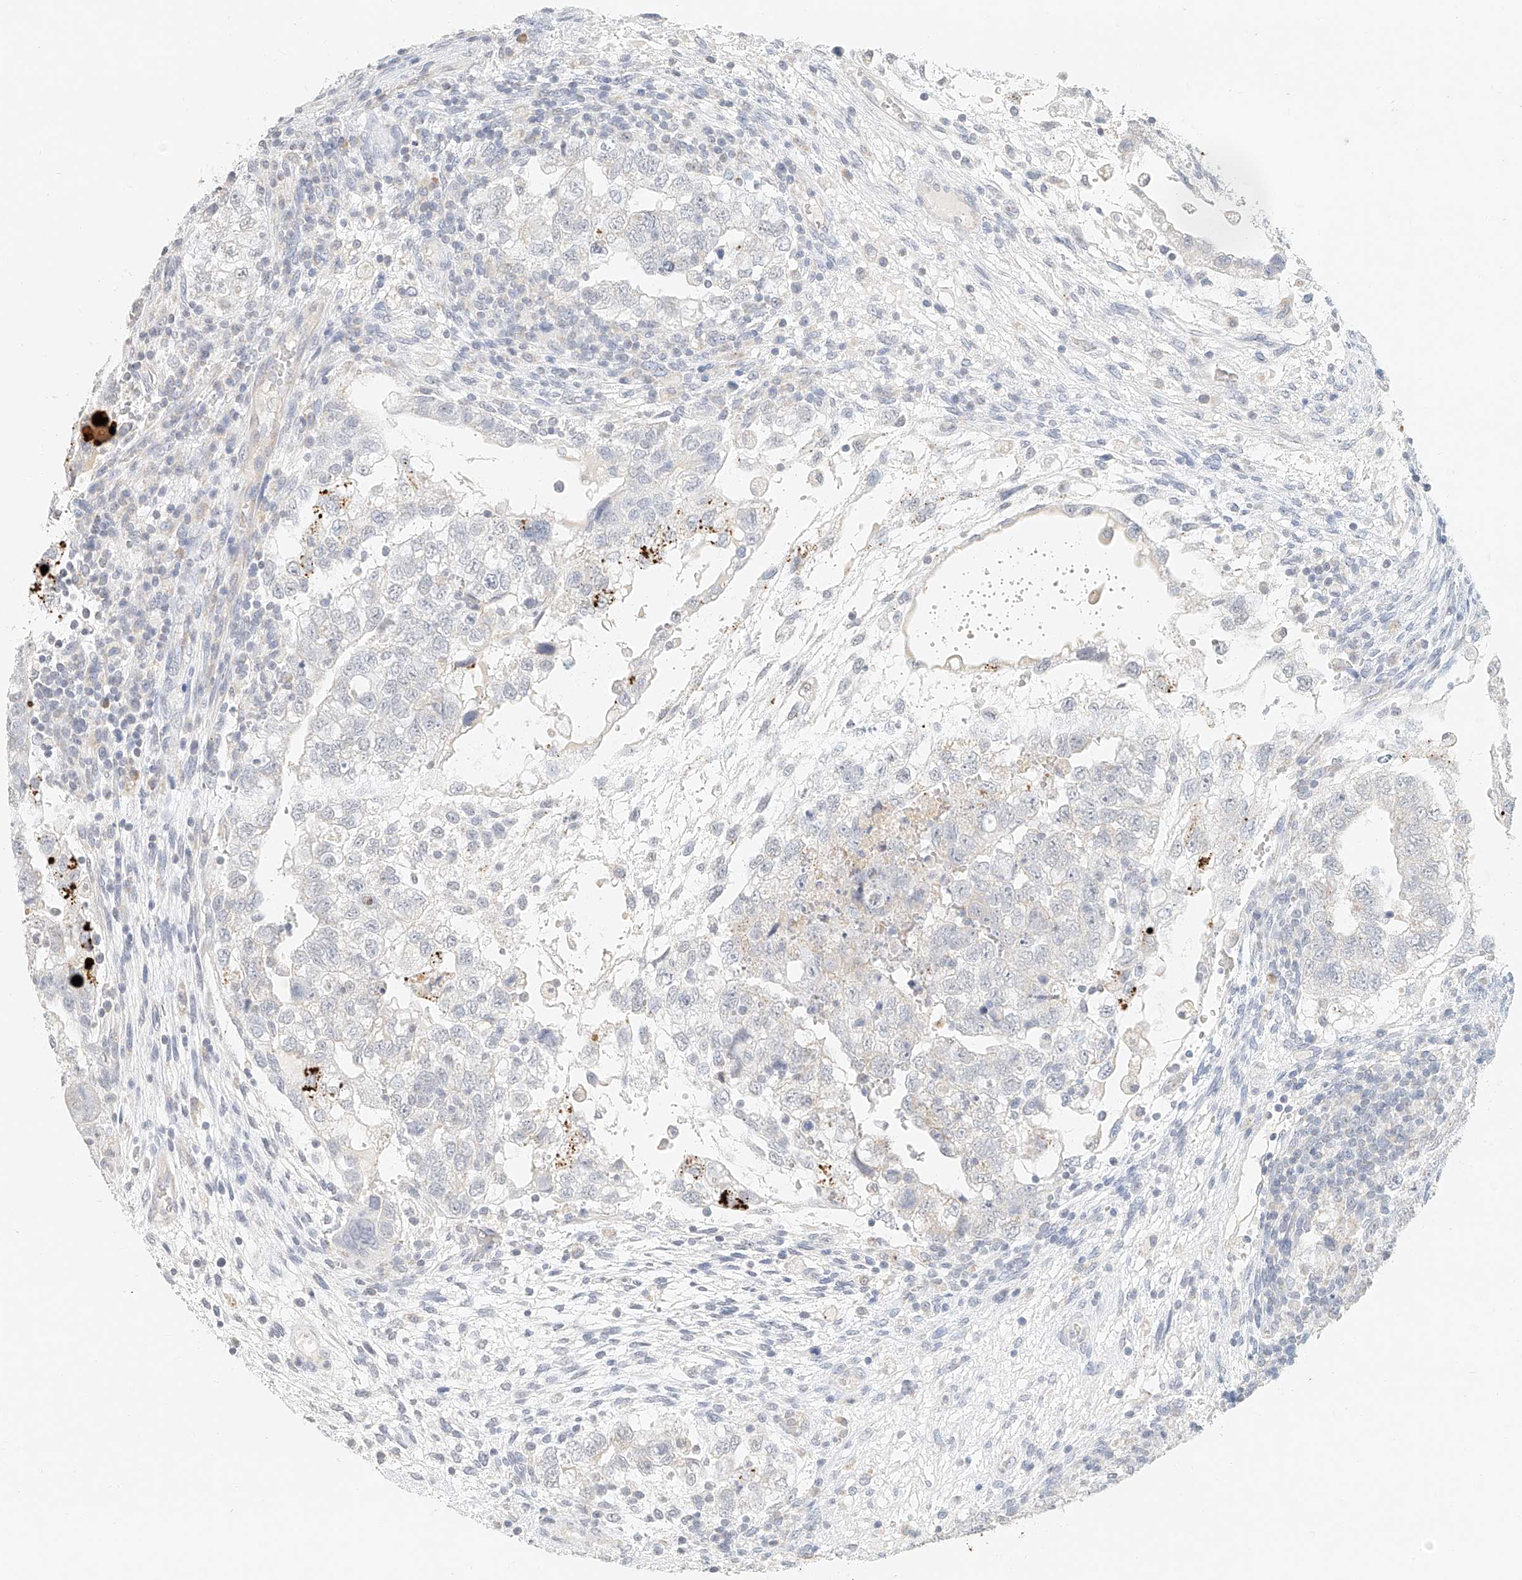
{"staining": {"intensity": "negative", "quantity": "none", "location": "none"}, "tissue": "testis cancer", "cell_type": "Tumor cells", "image_type": "cancer", "snomed": [{"axis": "morphology", "description": "Carcinoma, Embryonal, NOS"}, {"axis": "topography", "description": "Testis"}], "caption": "Tumor cells show no significant expression in testis embryonal carcinoma. The staining was performed using DAB to visualize the protein expression in brown, while the nuclei were stained in blue with hematoxylin (Magnification: 20x).", "gene": "CXorf58", "patient": {"sex": "male", "age": 37}}